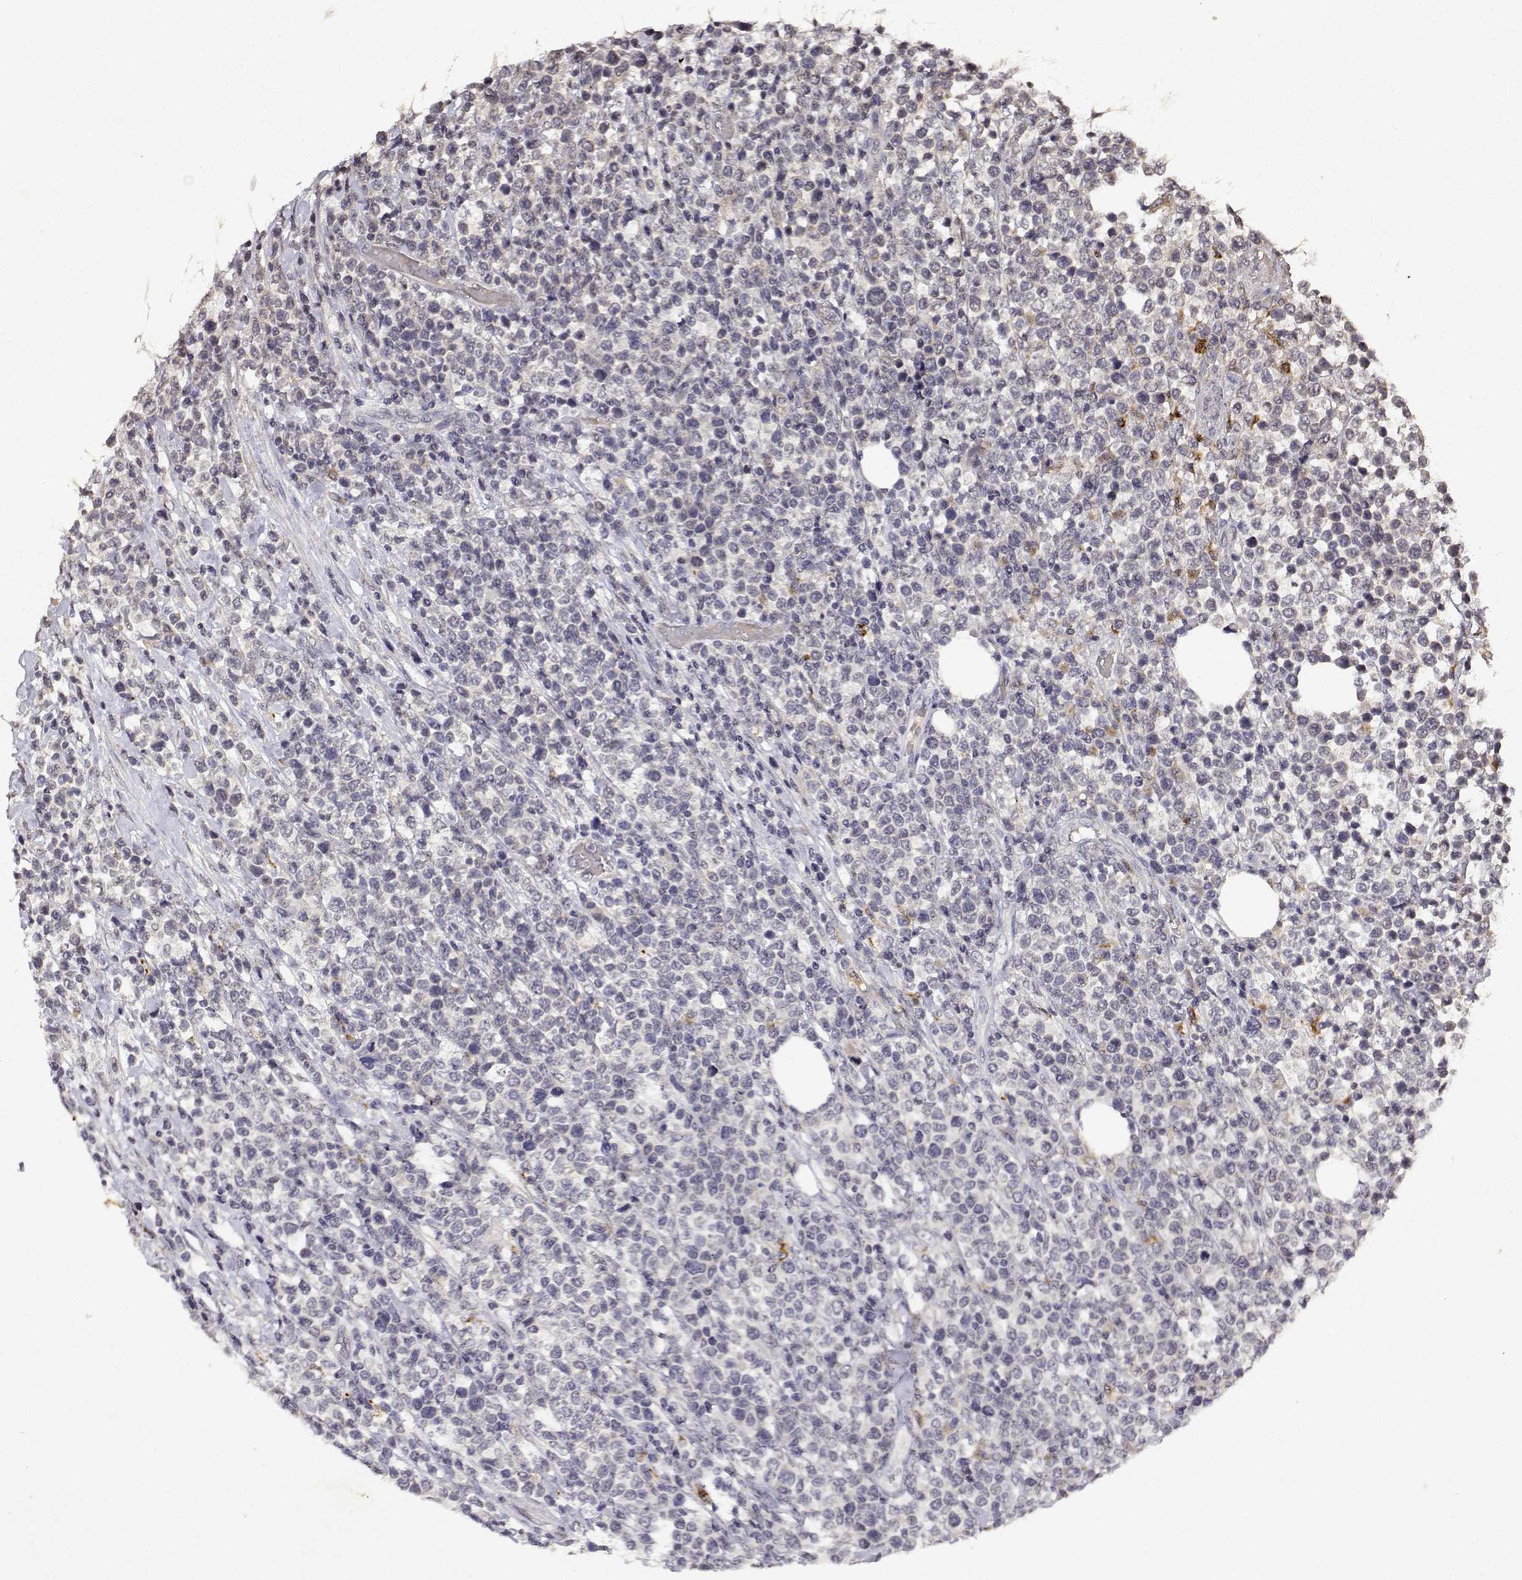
{"staining": {"intensity": "negative", "quantity": "none", "location": "none"}, "tissue": "lymphoma", "cell_type": "Tumor cells", "image_type": "cancer", "snomed": [{"axis": "morphology", "description": "Malignant lymphoma, non-Hodgkin's type, High grade"}, {"axis": "topography", "description": "Soft tissue"}], "caption": "Immunohistochemistry (IHC) photomicrograph of malignant lymphoma, non-Hodgkin's type (high-grade) stained for a protein (brown), which reveals no positivity in tumor cells.", "gene": "BDNF", "patient": {"sex": "female", "age": 56}}